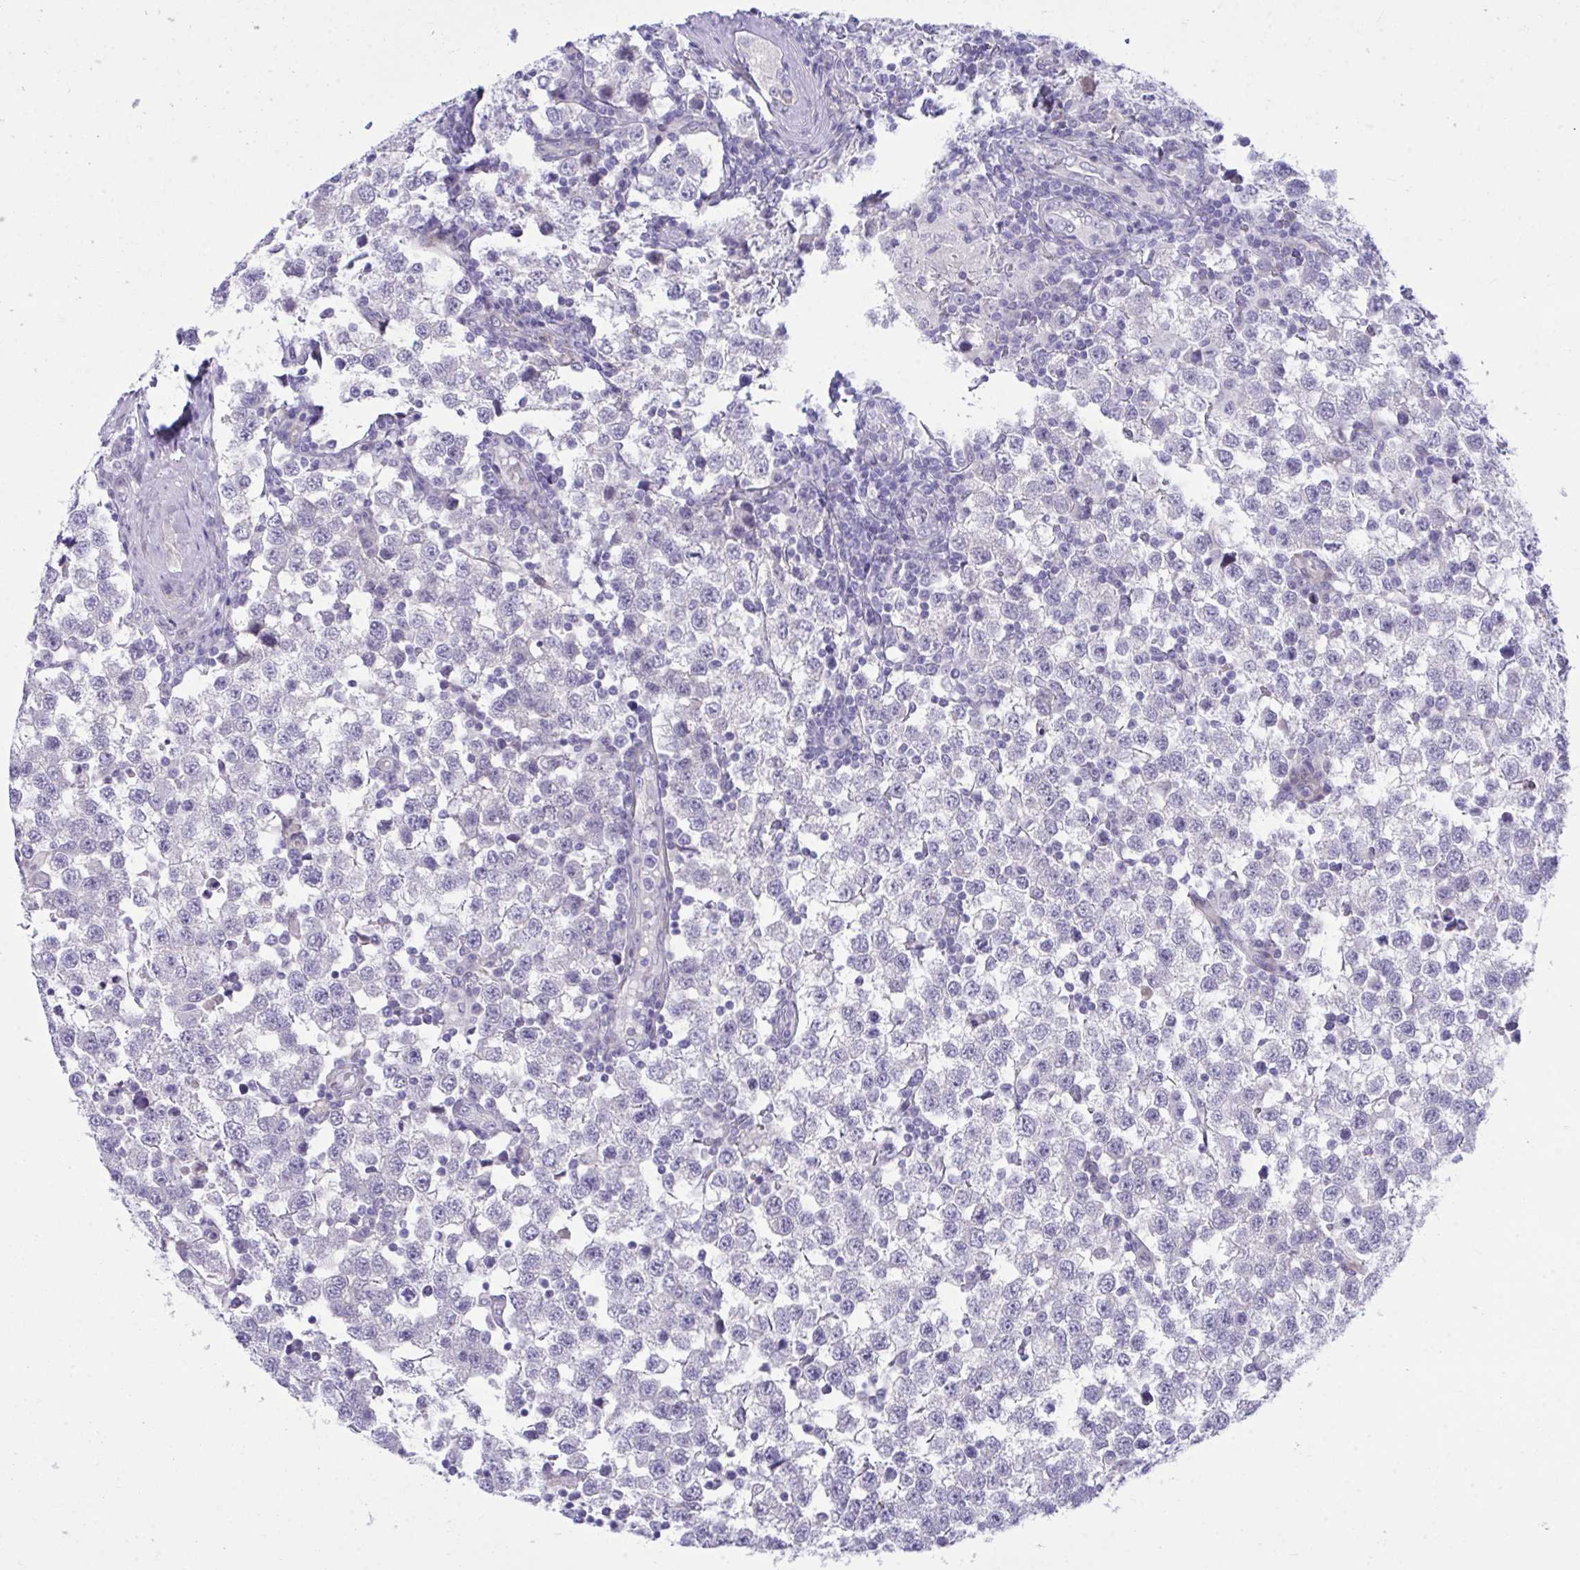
{"staining": {"intensity": "negative", "quantity": "none", "location": "none"}, "tissue": "testis cancer", "cell_type": "Tumor cells", "image_type": "cancer", "snomed": [{"axis": "morphology", "description": "Seminoma, NOS"}, {"axis": "topography", "description": "Testis"}], "caption": "IHC micrograph of neoplastic tissue: seminoma (testis) stained with DAB (3,3'-diaminobenzidine) exhibits no significant protein expression in tumor cells.", "gene": "MED9", "patient": {"sex": "male", "age": 34}}